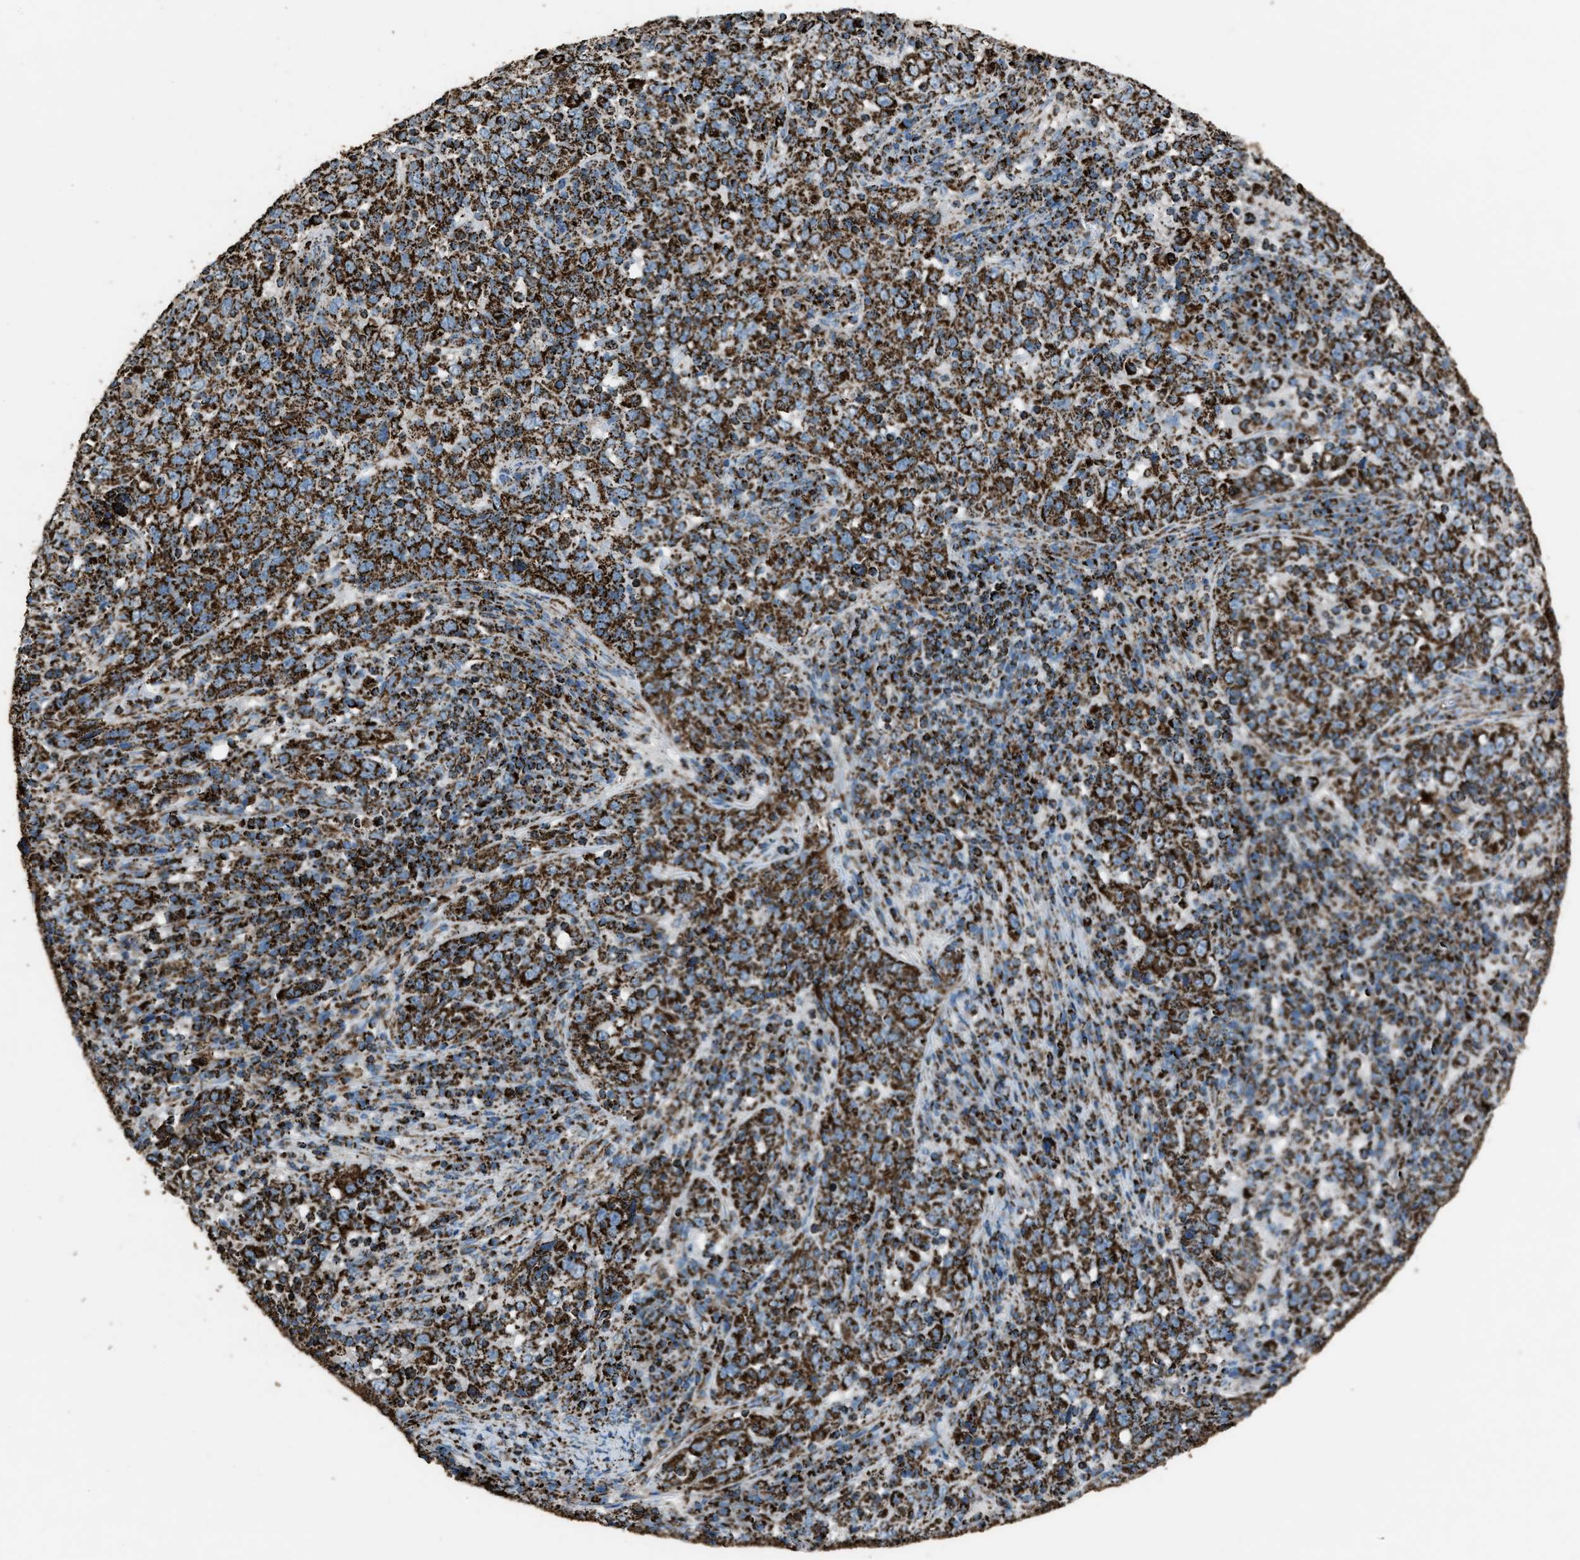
{"staining": {"intensity": "strong", "quantity": ">75%", "location": "cytoplasmic/membranous"}, "tissue": "cervical cancer", "cell_type": "Tumor cells", "image_type": "cancer", "snomed": [{"axis": "morphology", "description": "Squamous cell carcinoma, NOS"}, {"axis": "topography", "description": "Cervix"}], "caption": "Immunohistochemistry of cervical cancer (squamous cell carcinoma) reveals high levels of strong cytoplasmic/membranous expression in about >75% of tumor cells.", "gene": "MDH2", "patient": {"sex": "female", "age": 46}}